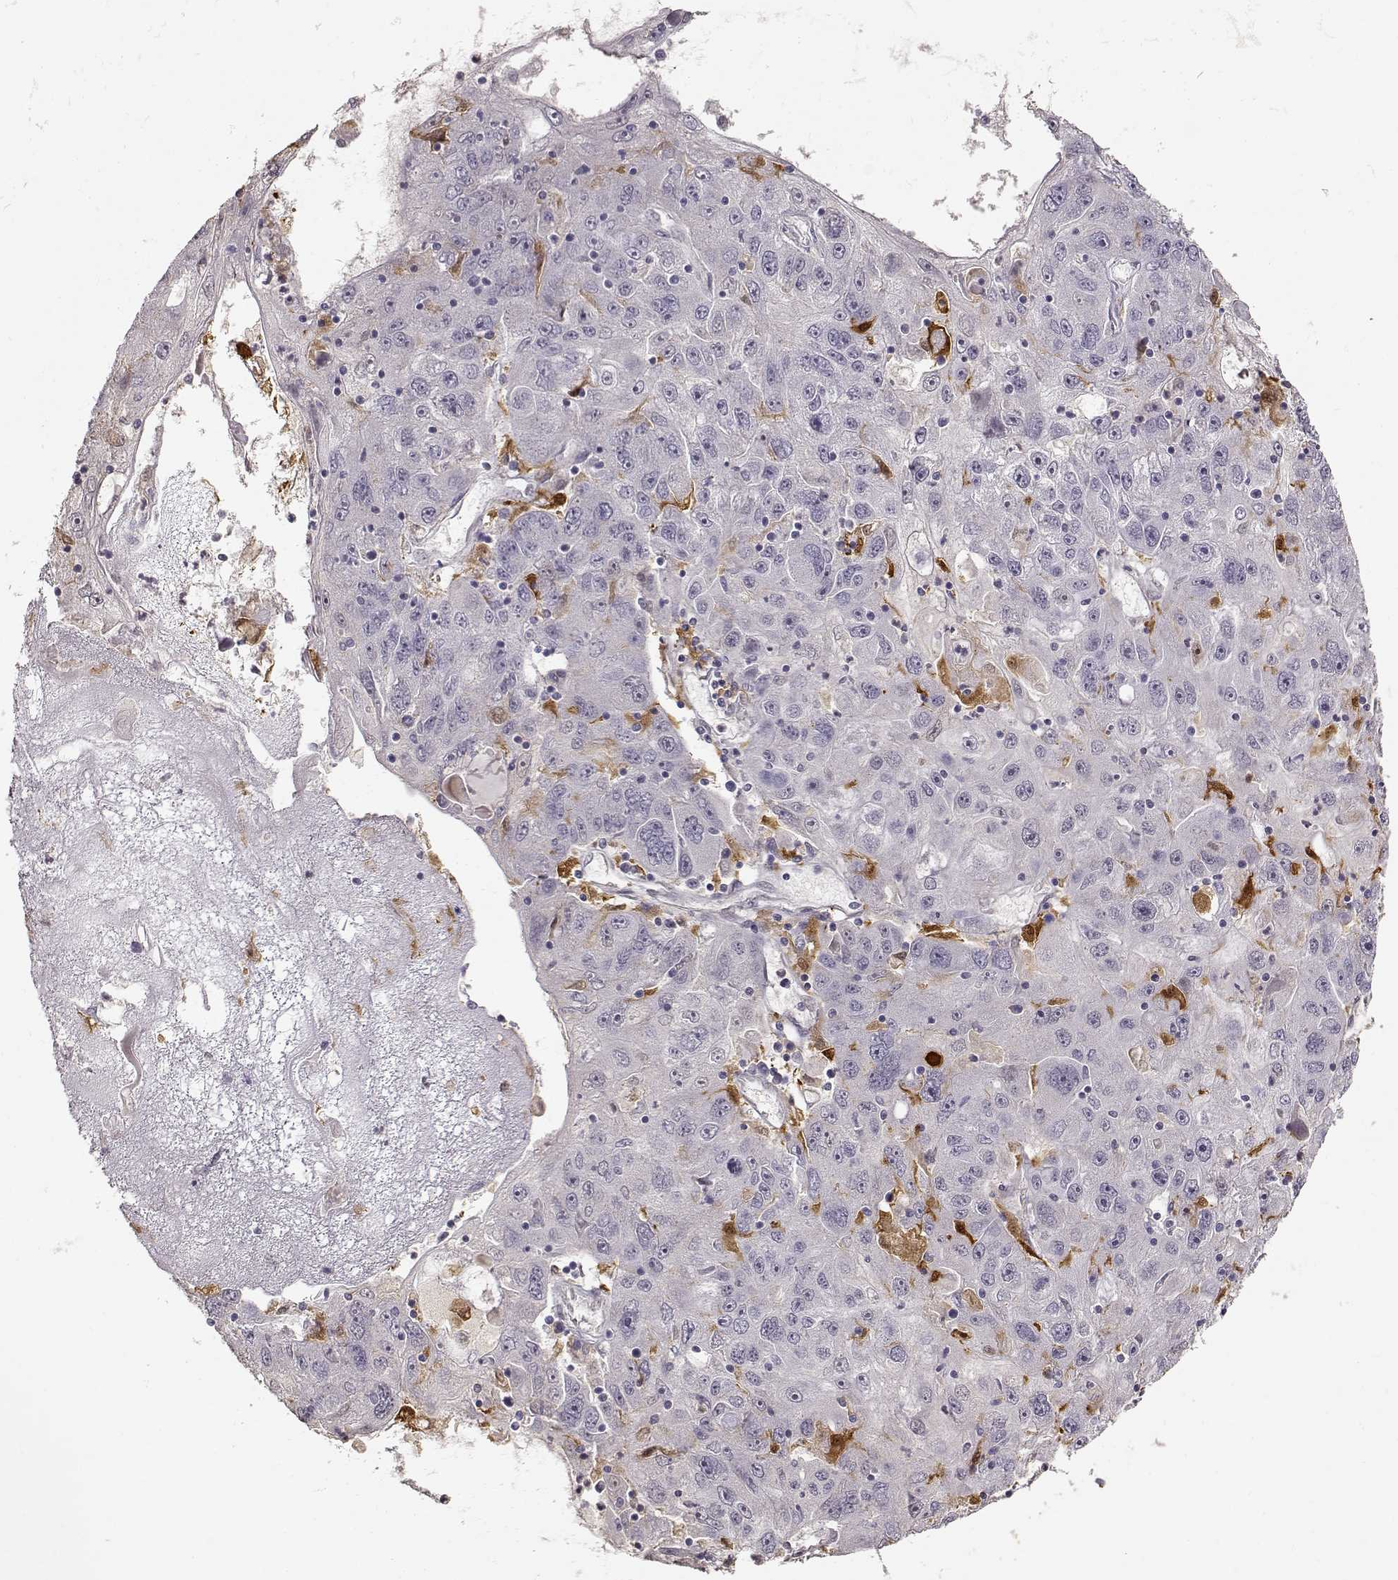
{"staining": {"intensity": "negative", "quantity": "none", "location": "none"}, "tissue": "stomach cancer", "cell_type": "Tumor cells", "image_type": "cancer", "snomed": [{"axis": "morphology", "description": "Adenocarcinoma, NOS"}, {"axis": "topography", "description": "Stomach"}], "caption": "Tumor cells are negative for protein expression in human stomach cancer.", "gene": "S100B", "patient": {"sex": "male", "age": 56}}